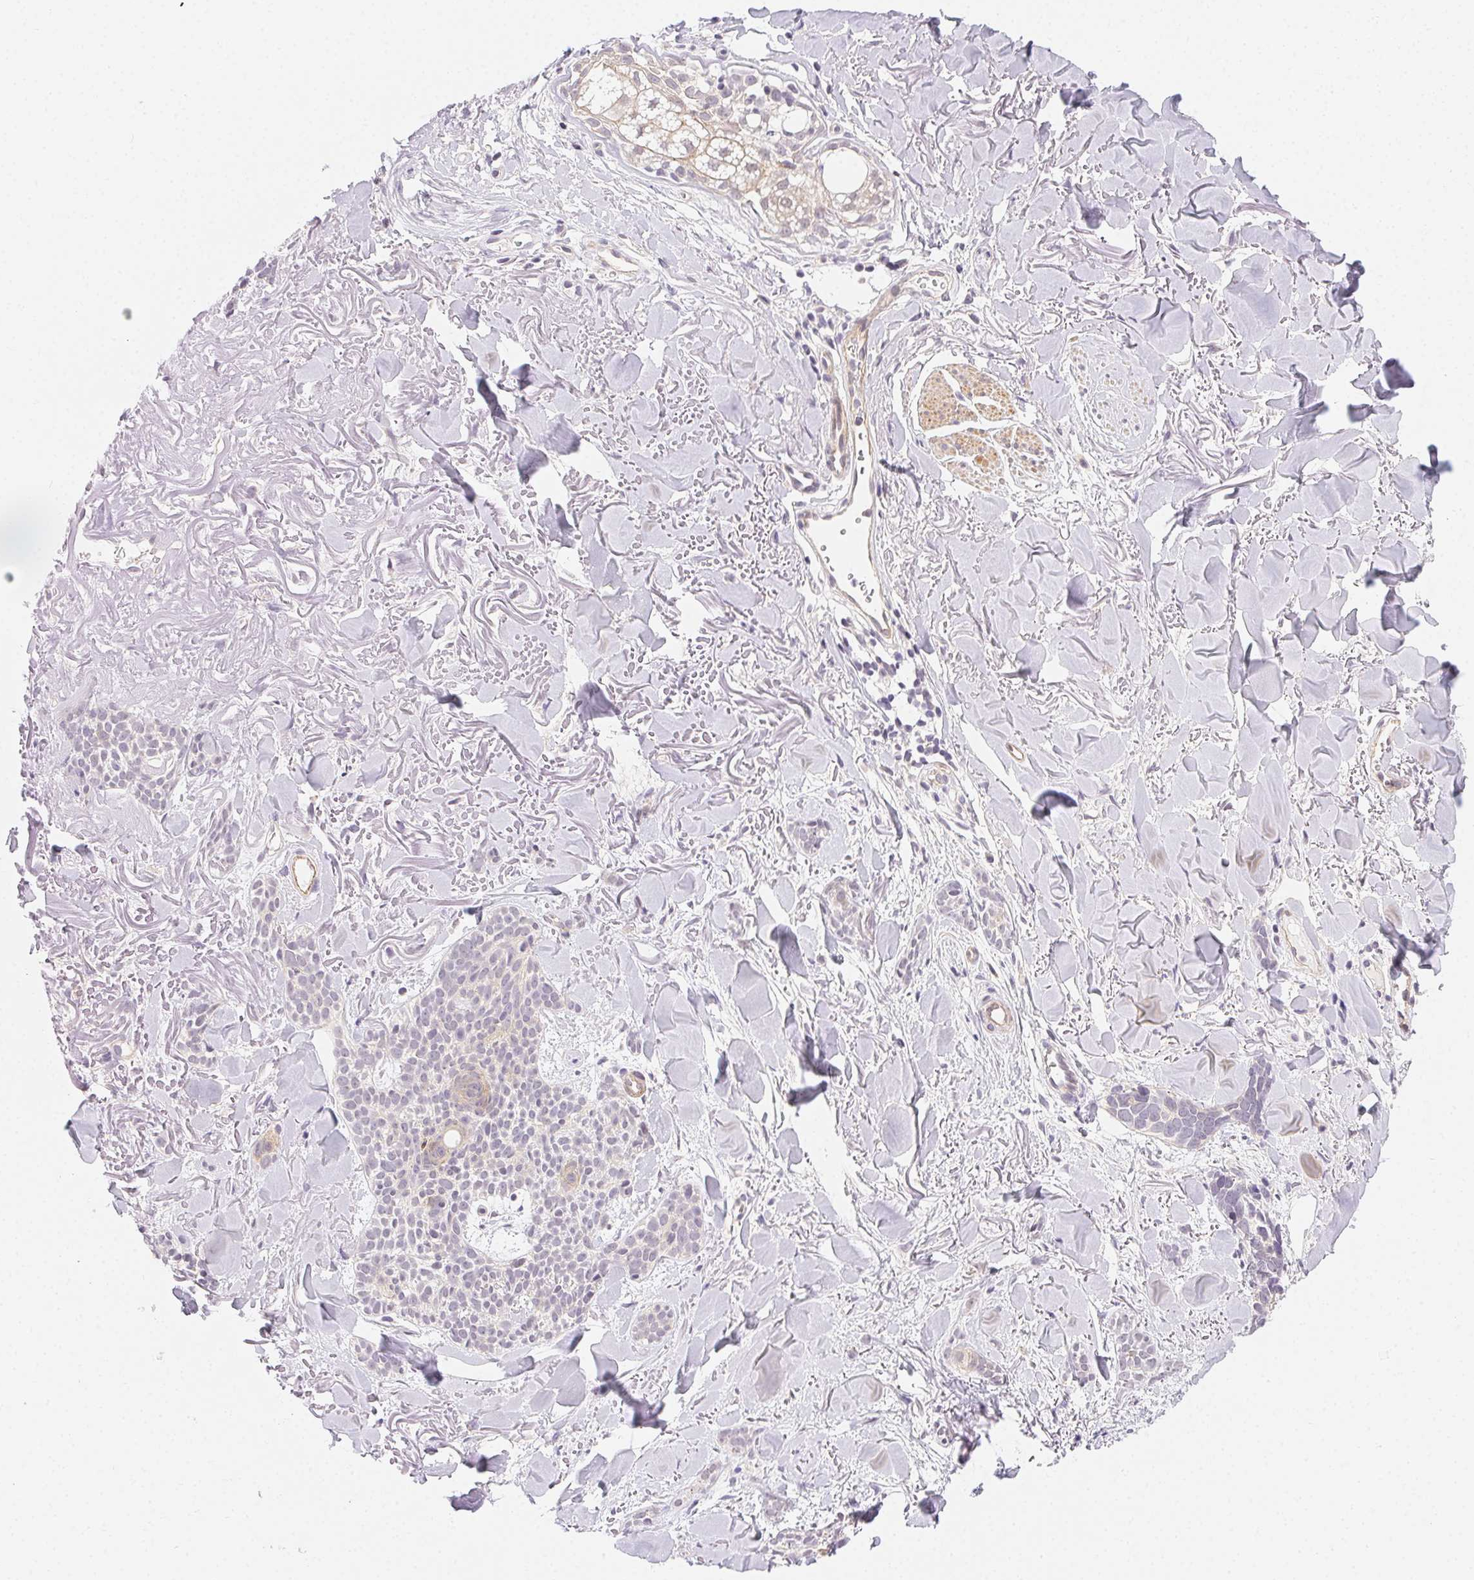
{"staining": {"intensity": "negative", "quantity": "none", "location": "none"}, "tissue": "skin cancer", "cell_type": "Tumor cells", "image_type": "cancer", "snomed": [{"axis": "morphology", "description": "Basal cell carcinoma"}, {"axis": "morphology", "description": "BCC, high aggressive"}, {"axis": "topography", "description": "Skin"}], "caption": "Tumor cells show no significant positivity in skin cancer (basal cell carcinoma).", "gene": "CSN1S1", "patient": {"sex": "female", "age": 86}}